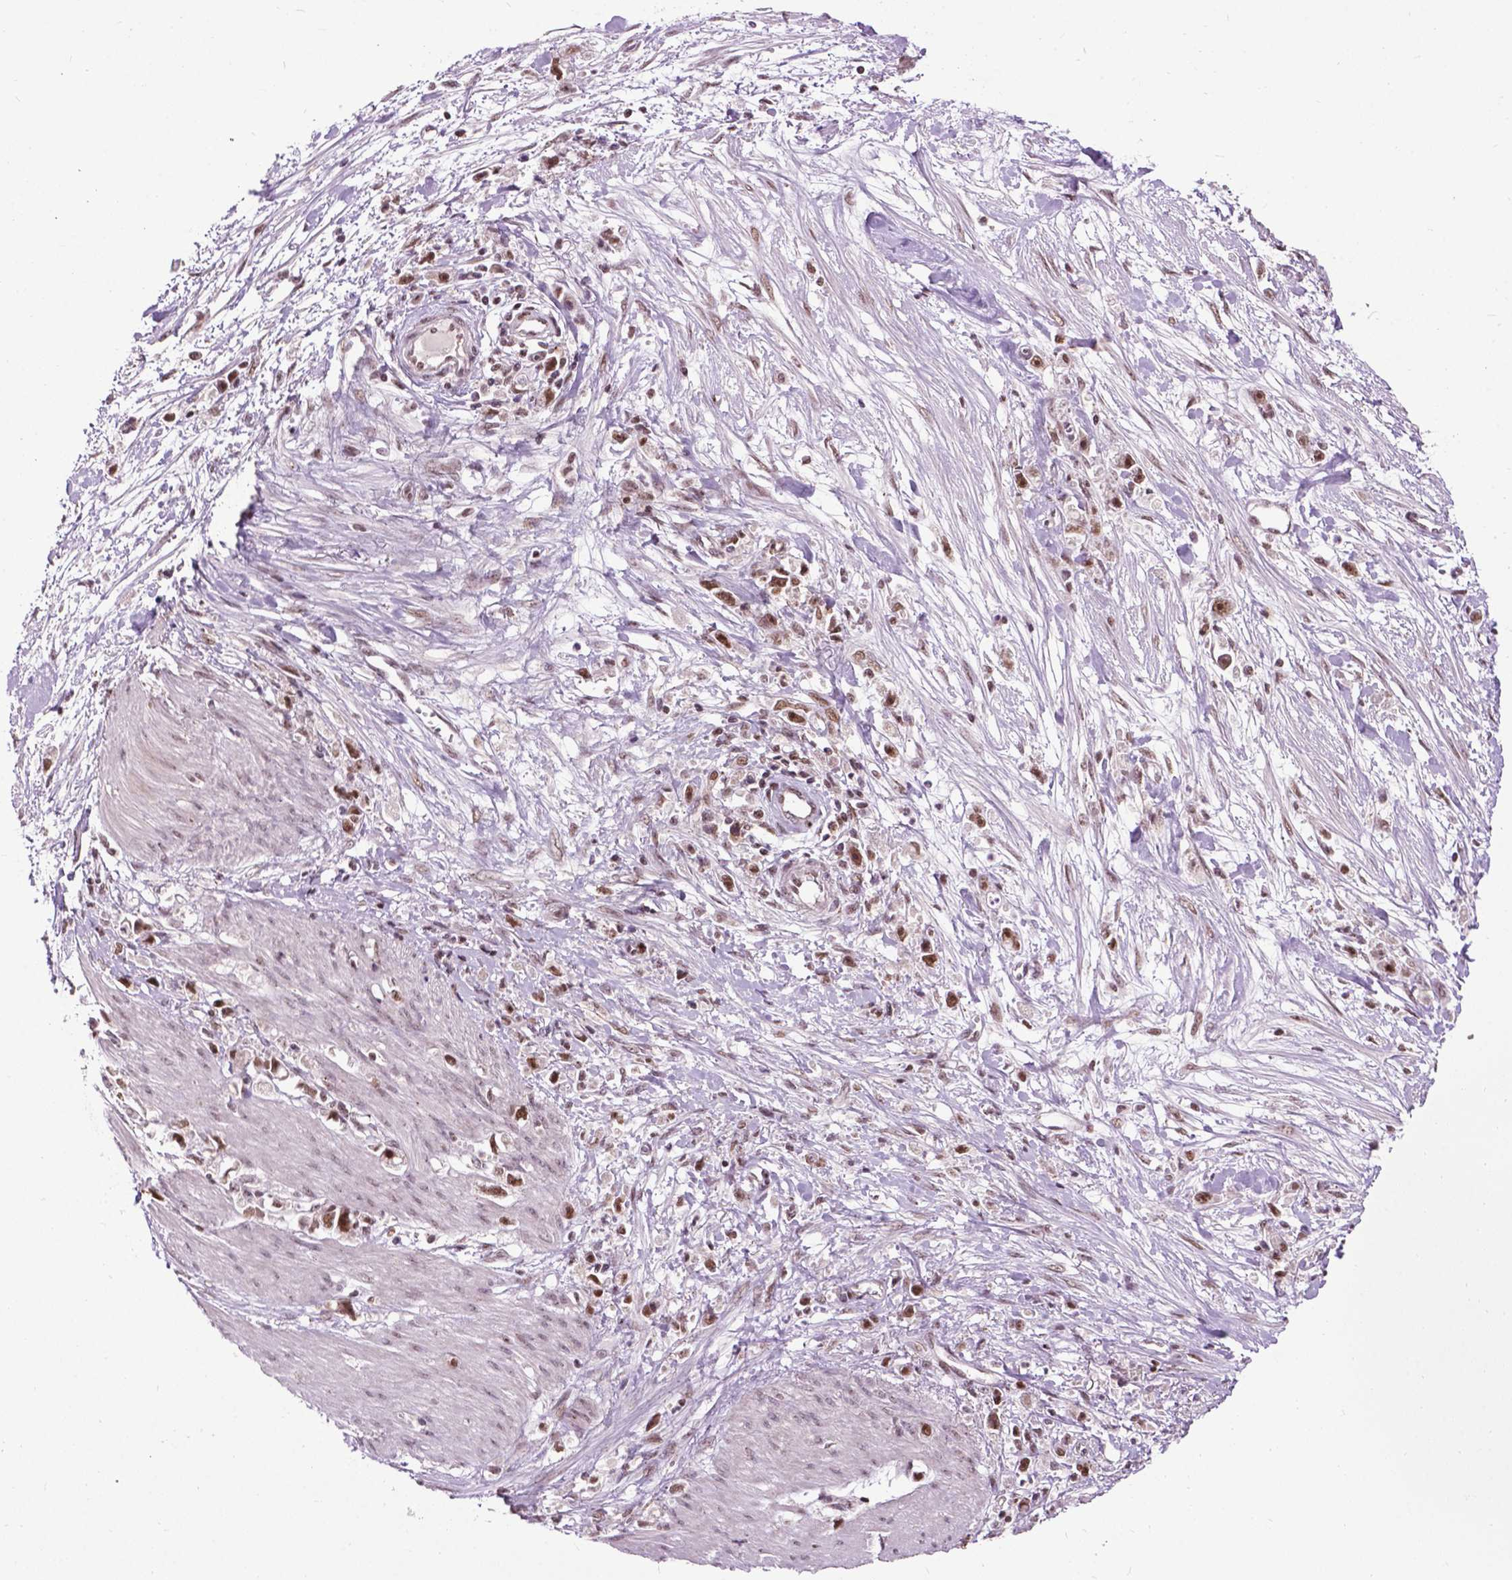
{"staining": {"intensity": "moderate", "quantity": ">75%", "location": "nuclear"}, "tissue": "stomach cancer", "cell_type": "Tumor cells", "image_type": "cancer", "snomed": [{"axis": "morphology", "description": "Adenocarcinoma, NOS"}, {"axis": "topography", "description": "Stomach"}], "caption": "Immunohistochemistry (IHC) staining of stomach cancer (adenocarcinoma), which demonstrates medium levels of moderate nuclear expression in approximately >75% of tumor cells indicating moderate nuclear protein staining. The staining was performed using DAB (3,3'-diaminobenzidine) (brown) for protein detection and nuclei were counterstained in hematoxylin (blue).", "gene": "EAF1", "patient": {"sex": "female", "age": 59}}